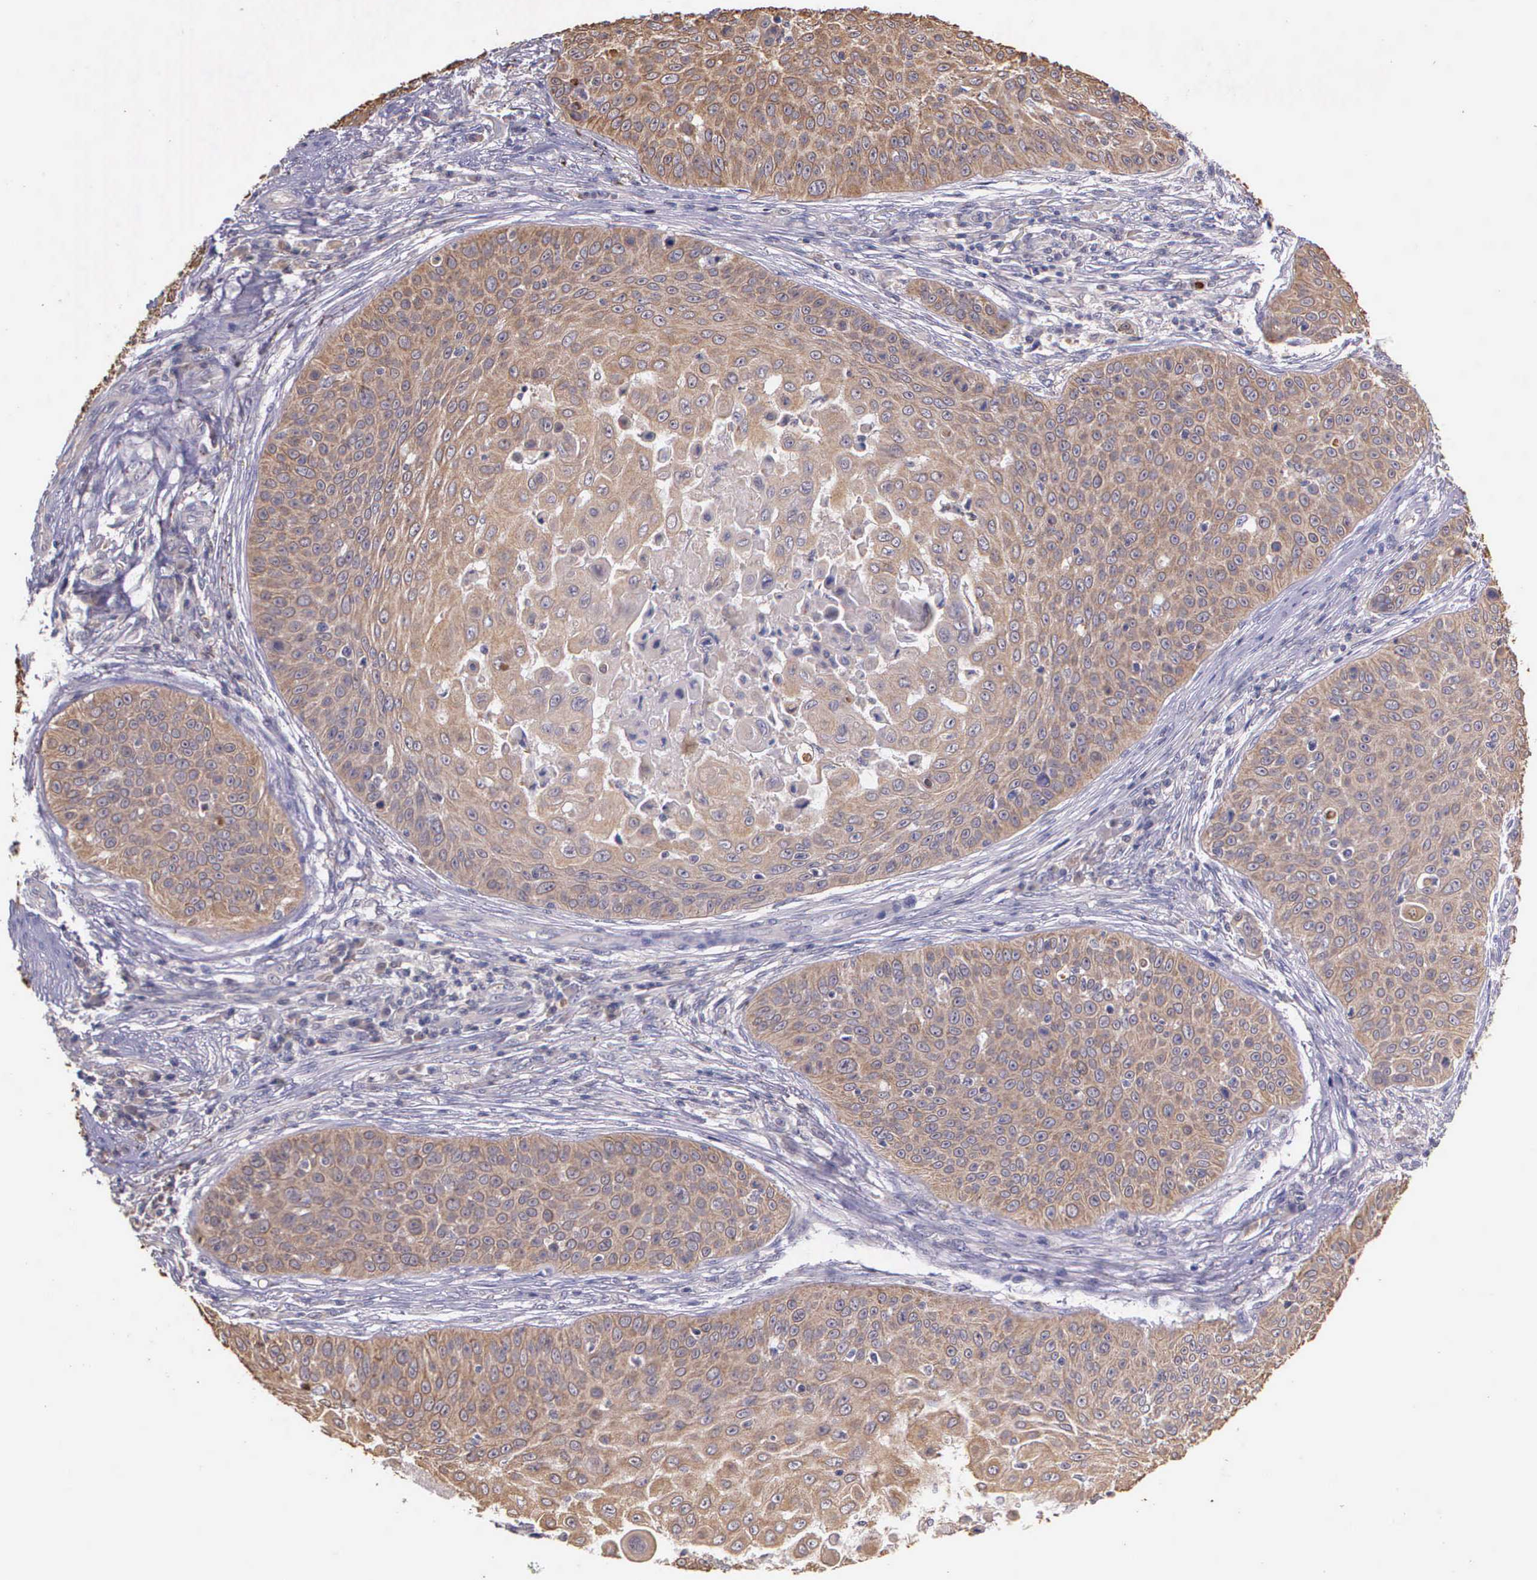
{"staining": {"intensity": "weak", "quantity": ">75%", "location": "cytoplasmic/membranous"}, "tissue": "skin cancer", "cell_type": "Tumor cells", "image_type": "cancer", "snomed": [{"axis": "morphology", "description": "Squamous cell carcinoma, NOS"}, {"axis": "topography", "description": "Skin"}], "caption": "Tumor cells reveal weak cytoplasmic/membranous staining in approximately >75% of cells in skin cancer.", "gene": "IGBP1", "patient": {"sex": "male", "age": 82}}